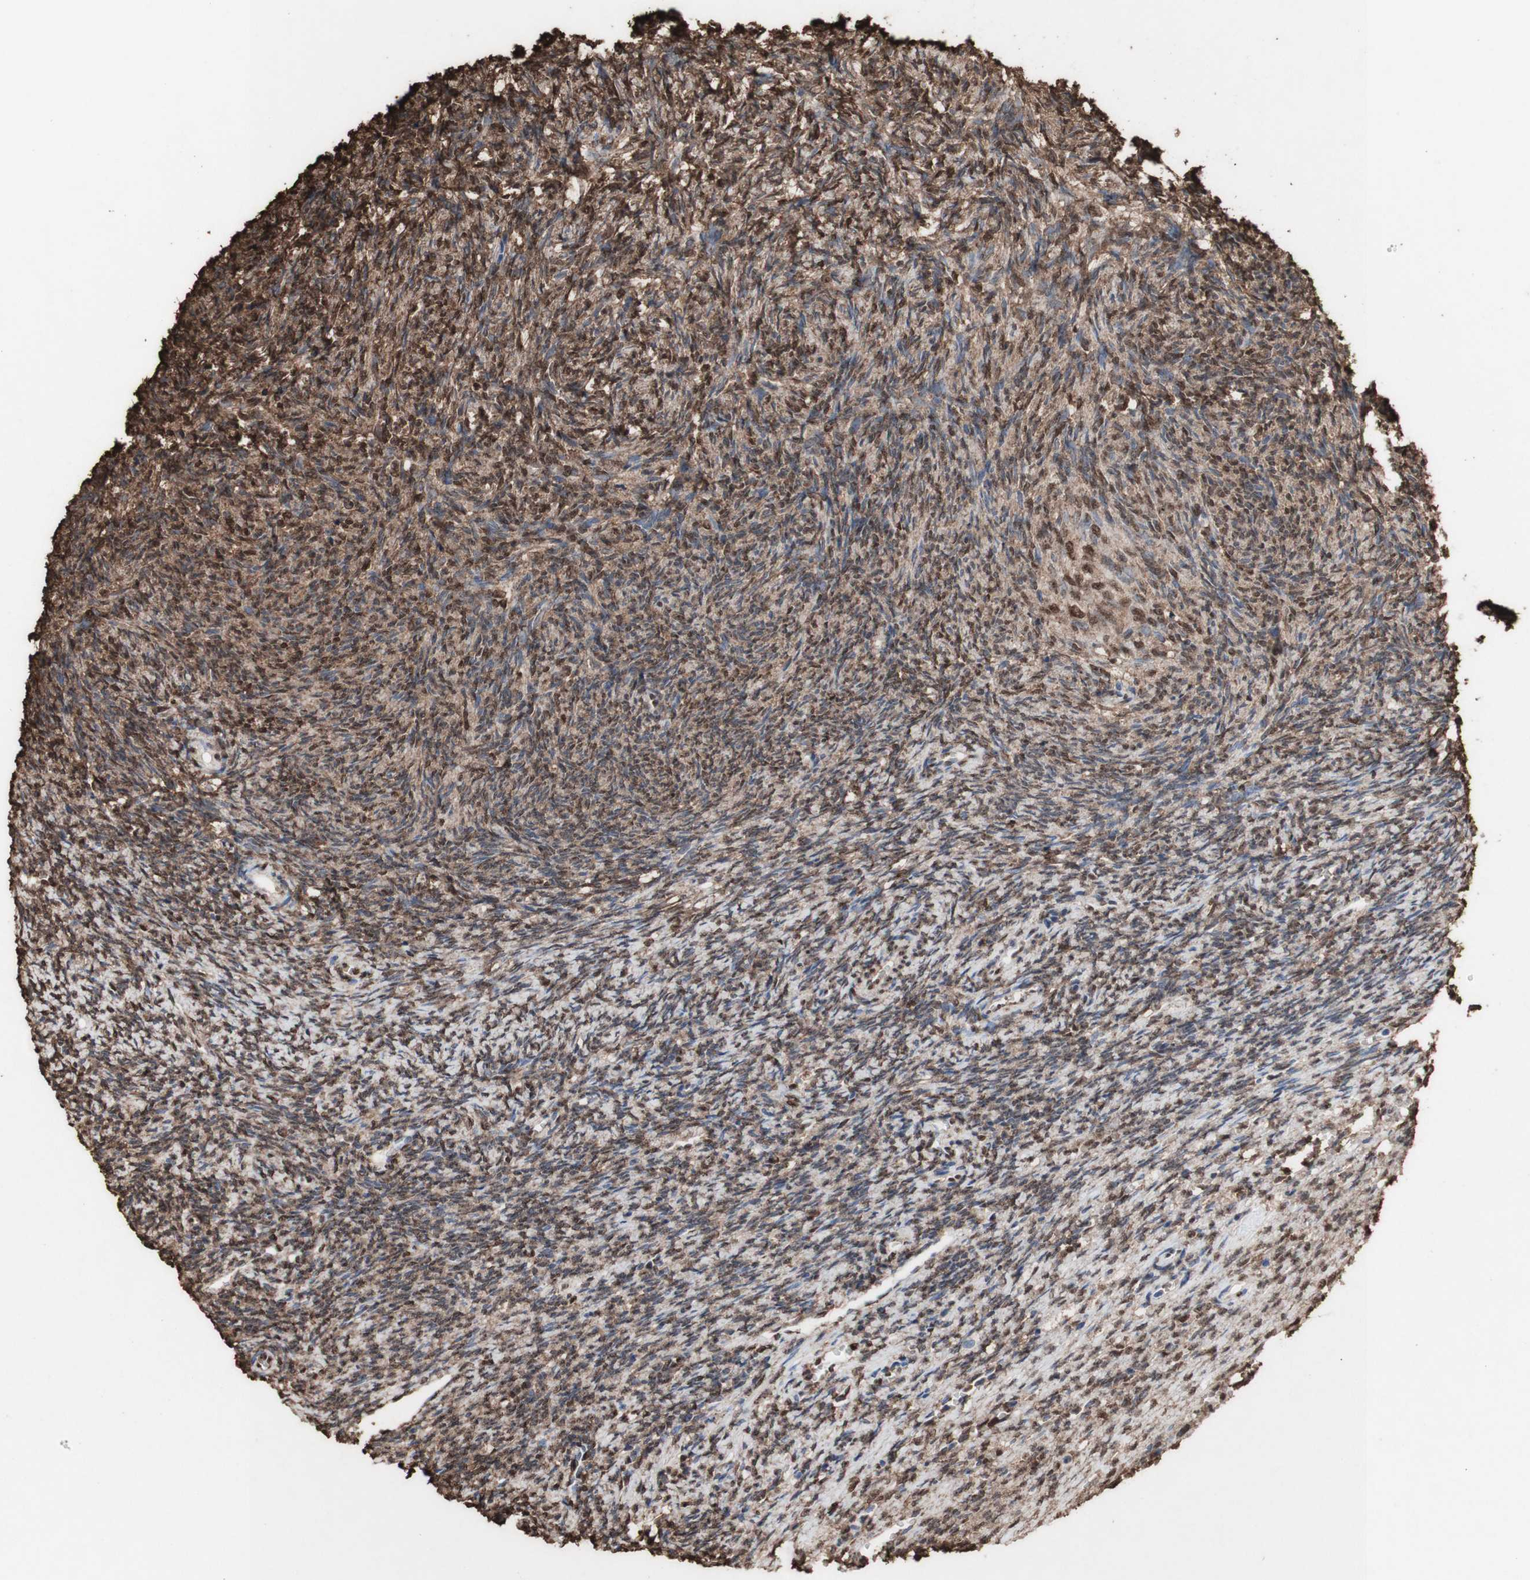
{"staining": {"intensity": "moderate", "quantity": "25%-75%", "location": "cytoplasmic/membranous,nuclear"}, "tissue": "ovary", "cell_type": "Follicle cells", "image_type": "normal", "snomed": [{"axis": "morphology", "description": "Normal tissue, NOS"}, {"axis": "topography", "description": "Ovary"}], "caption": "Immunohistochemistry of unremarkable ovary displays medium levels of moderate cytoplasmic/membranous,nuclear staining in about 25%-75% of follicle cells.", "gene": "PIDD1", "patient": {"sex": "female", "age": 41}}